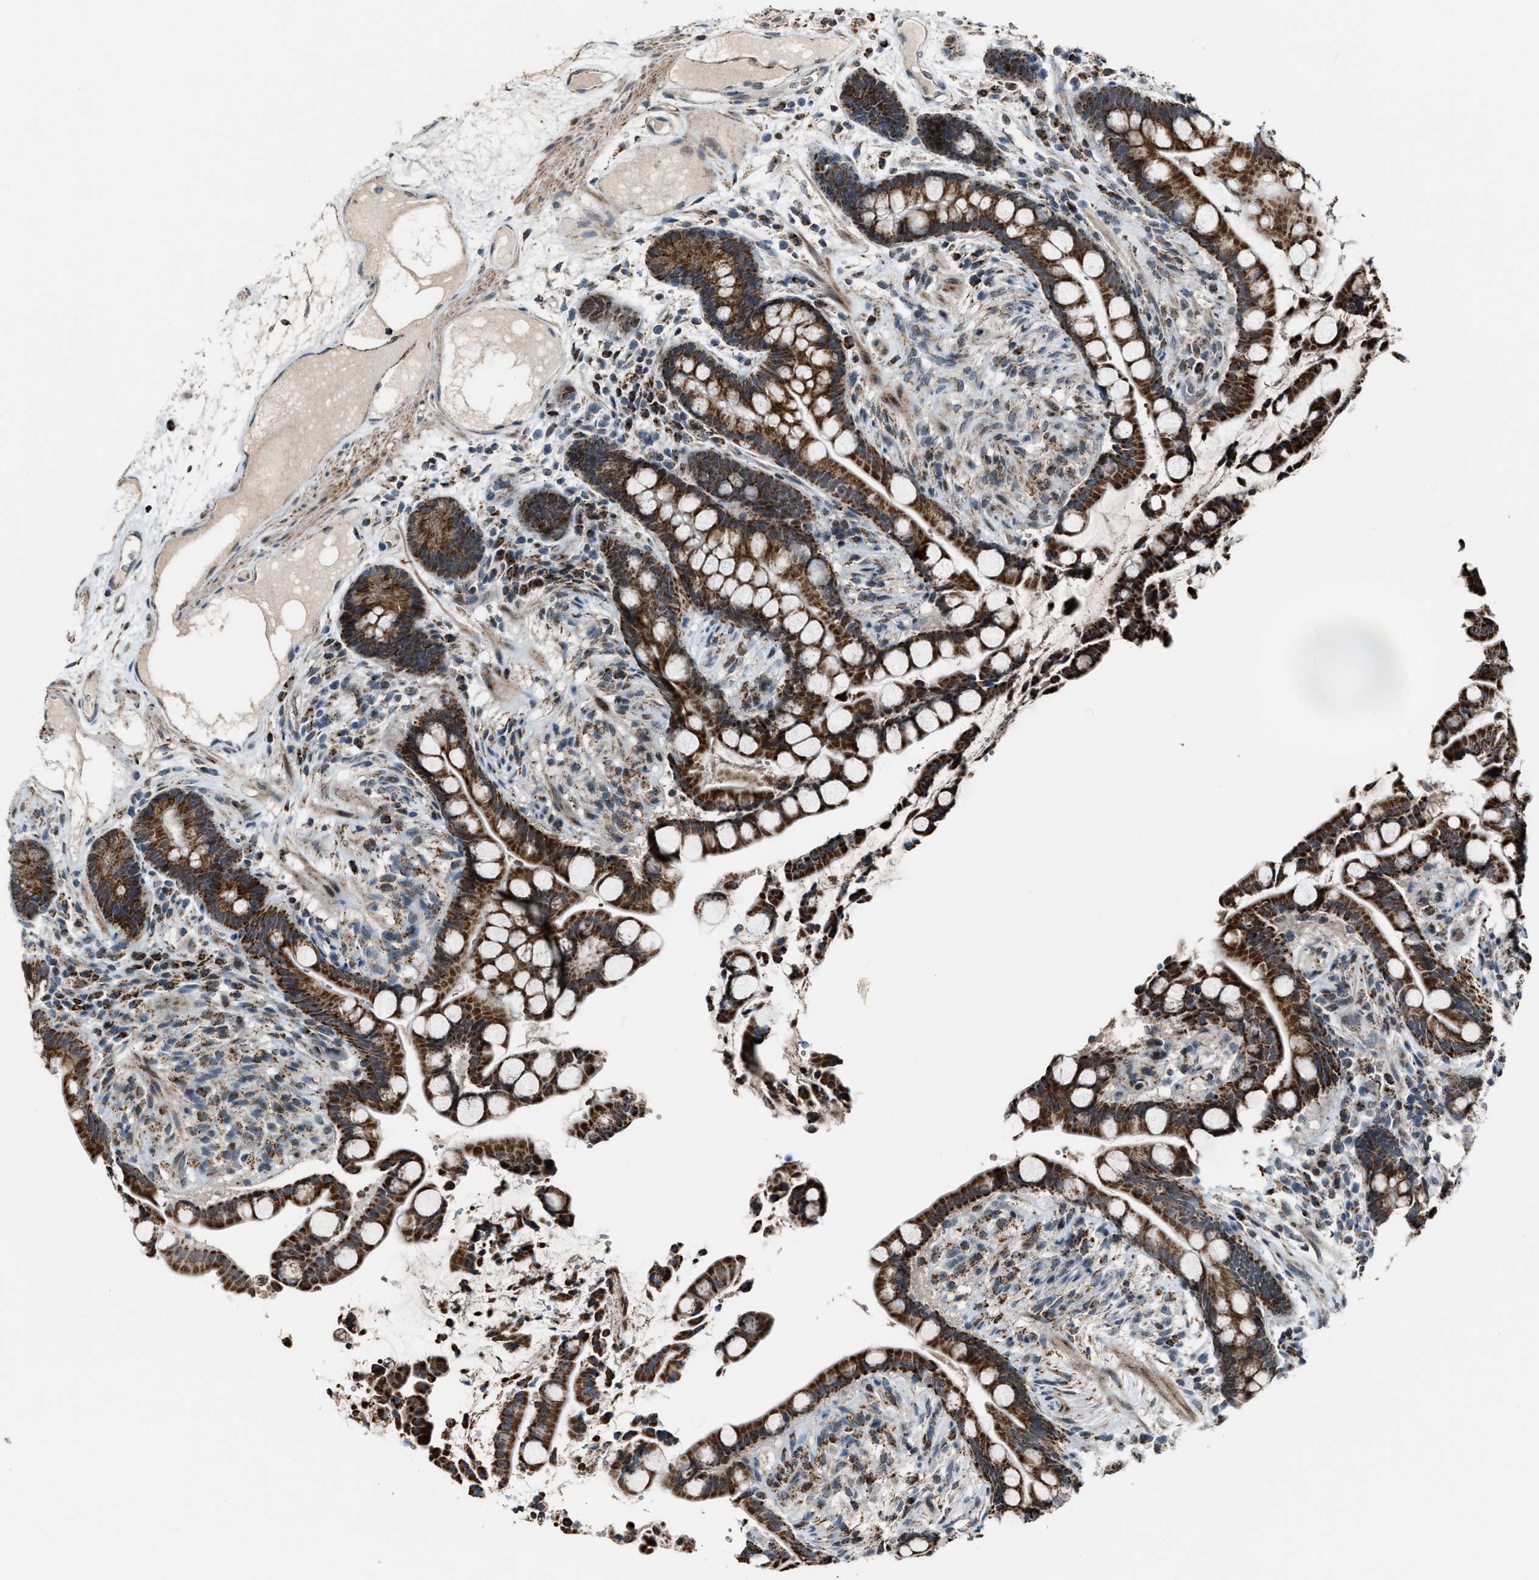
{"staining": {"intensity": "moderate", "quantity": "25%-75%", "location": "cytoplasmic/membranous"}, "tissue": "colon", "cell_type": "Endothelial cells", "image_type": "normal", "snomed": [{"axis": "morphology", "description": "Normal tissue, NOS"}, {"axis": "topography", "description": "Colon"}], "caption": "A micrograph showing moderate cytoplasmic/membranous positivity in approximately 25%-75% of endothelial cells in unremarkable colon, as visualized by brown immunohistochemical staining.", "gene": "CHN2", "patient": {"sex": "male", "age": 73}}